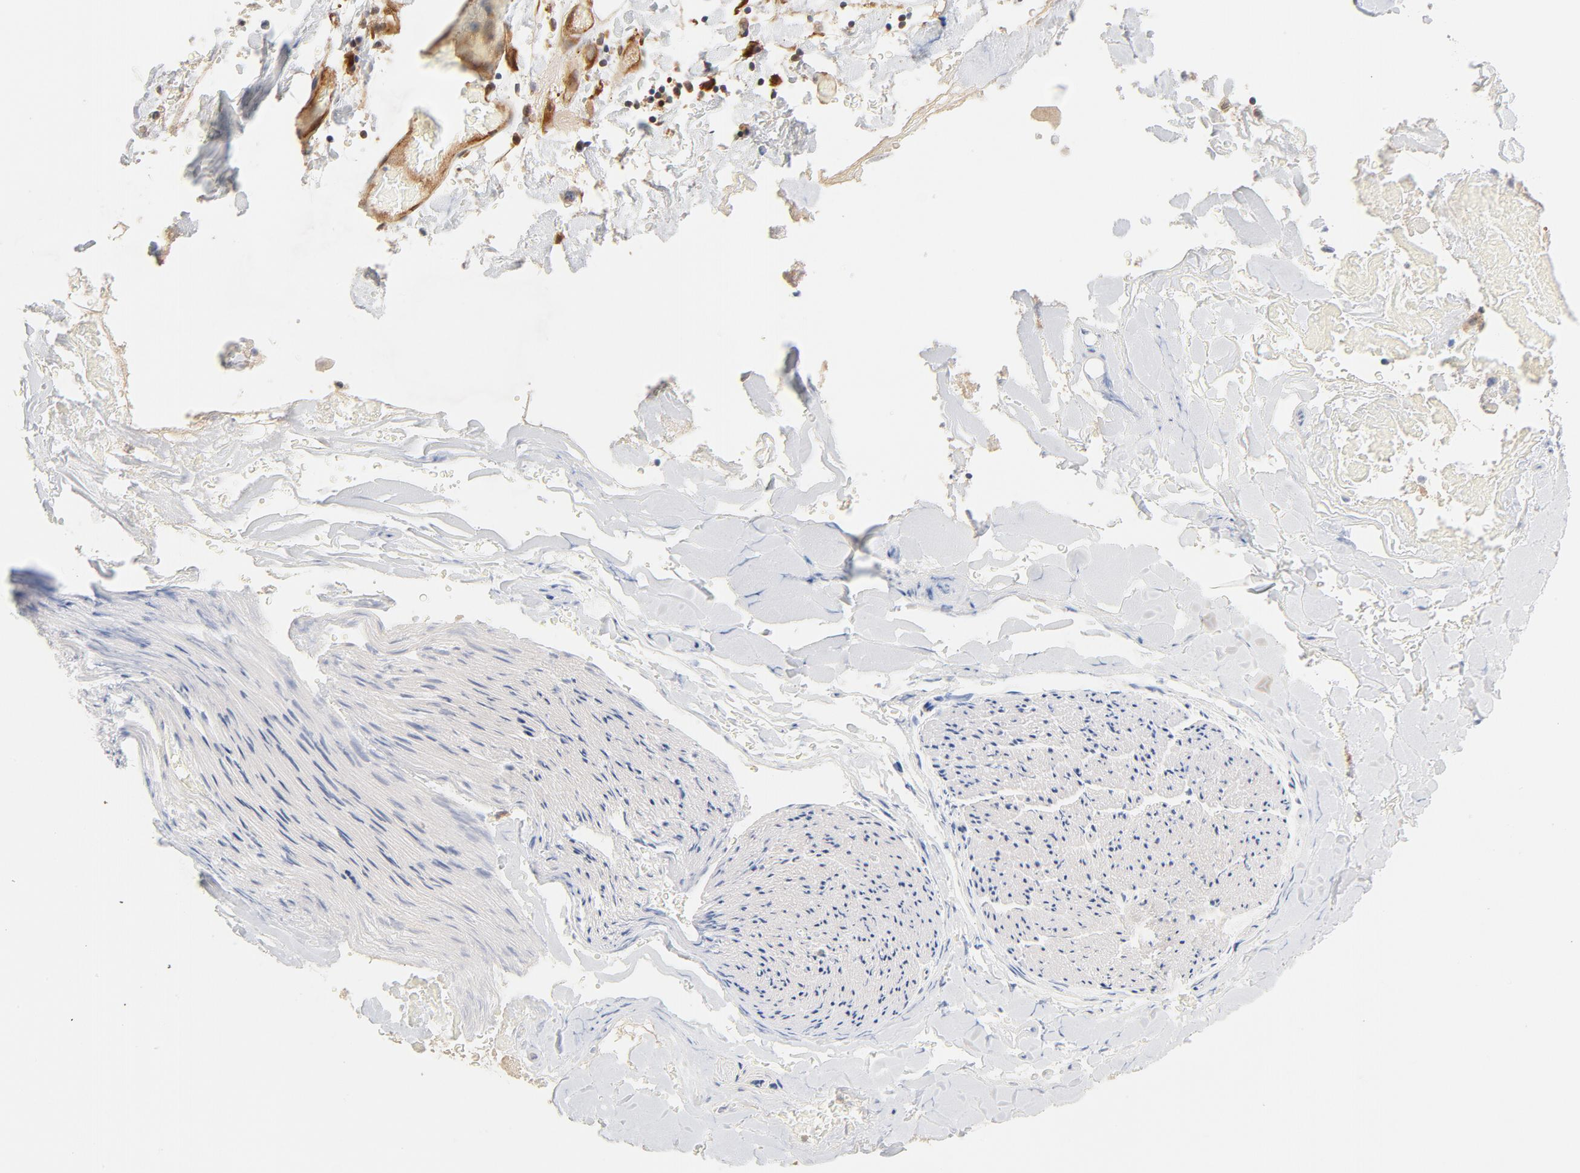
{"staining": {"intensity": "moderate", "quantity": "25%-75%", "location": "cytoplasmic/membranous"}, "tissue": "adipose tissue", "cell_type": "Adipocytes", "image_type": "normal", "snomed": [{"axis": "morphology", "description": "Normal tissue, NOS"}, {"axis": "morphology", "description": "Cholangiocarcinoma"}, {"axis": "topography", "description": "Liver"}, {"axis": "topography", "description": "Peripheral nerve tissue"}], "caption": "Immunohistochemical staining of unremarkable adipose tissue reveals 25%-75% levels of moderate cytoplasmic/membranous protein positivity in about 25%-75% of adipocytes. (Stains: DAB (3,3'-diaminobenzidine) in brown, nuclei in blue, Microscopy: brightfield microscopy at high magnification).", "gene": "EIF4E", "patient": {"sex": "male", "age": 50}}